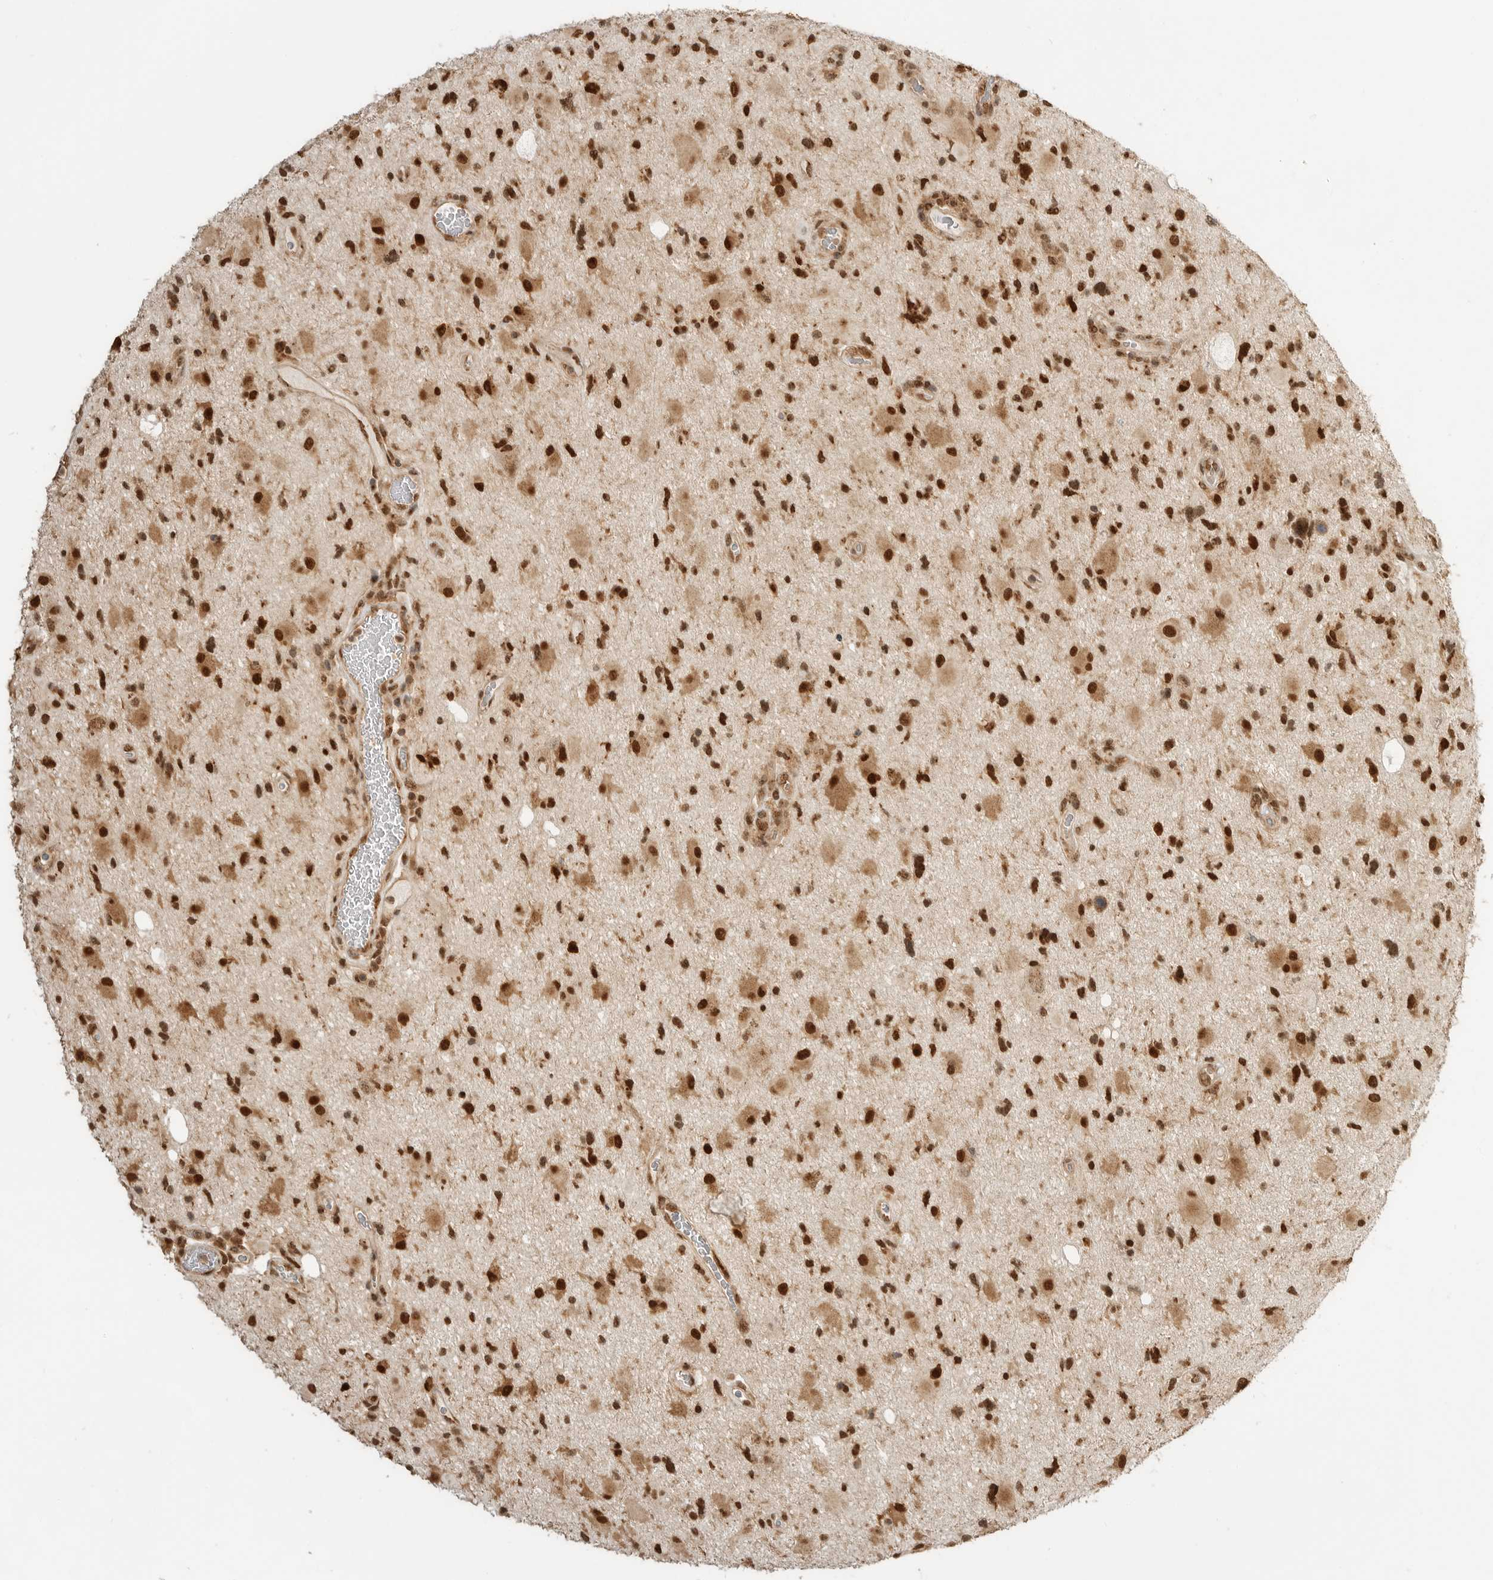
{"staining": {"intensity": "strong", "quantity": "25%-75%", "location": "cytoplasmic/membranous,nuclear"}, "tissue": "glioma", "cell_type": "Tumor cells", "image_type": "cancer", "snomed": [{"axis": "morphology", "description": "Glioma, malignant, High grade"}, {"axis": "topography", "description": "Brain"}], "caption": "This histopathology image demonstrates glioma stained with immunohistochemistry (IHC) to label a protein in brown. The cytoplasmic/membranous and nuclear of tumor cells show strong positivity for the protein. Nuclei are counter-stained blue.", "gene": "ALKAL1", "patient": {"sex": "male", "age": 33}}